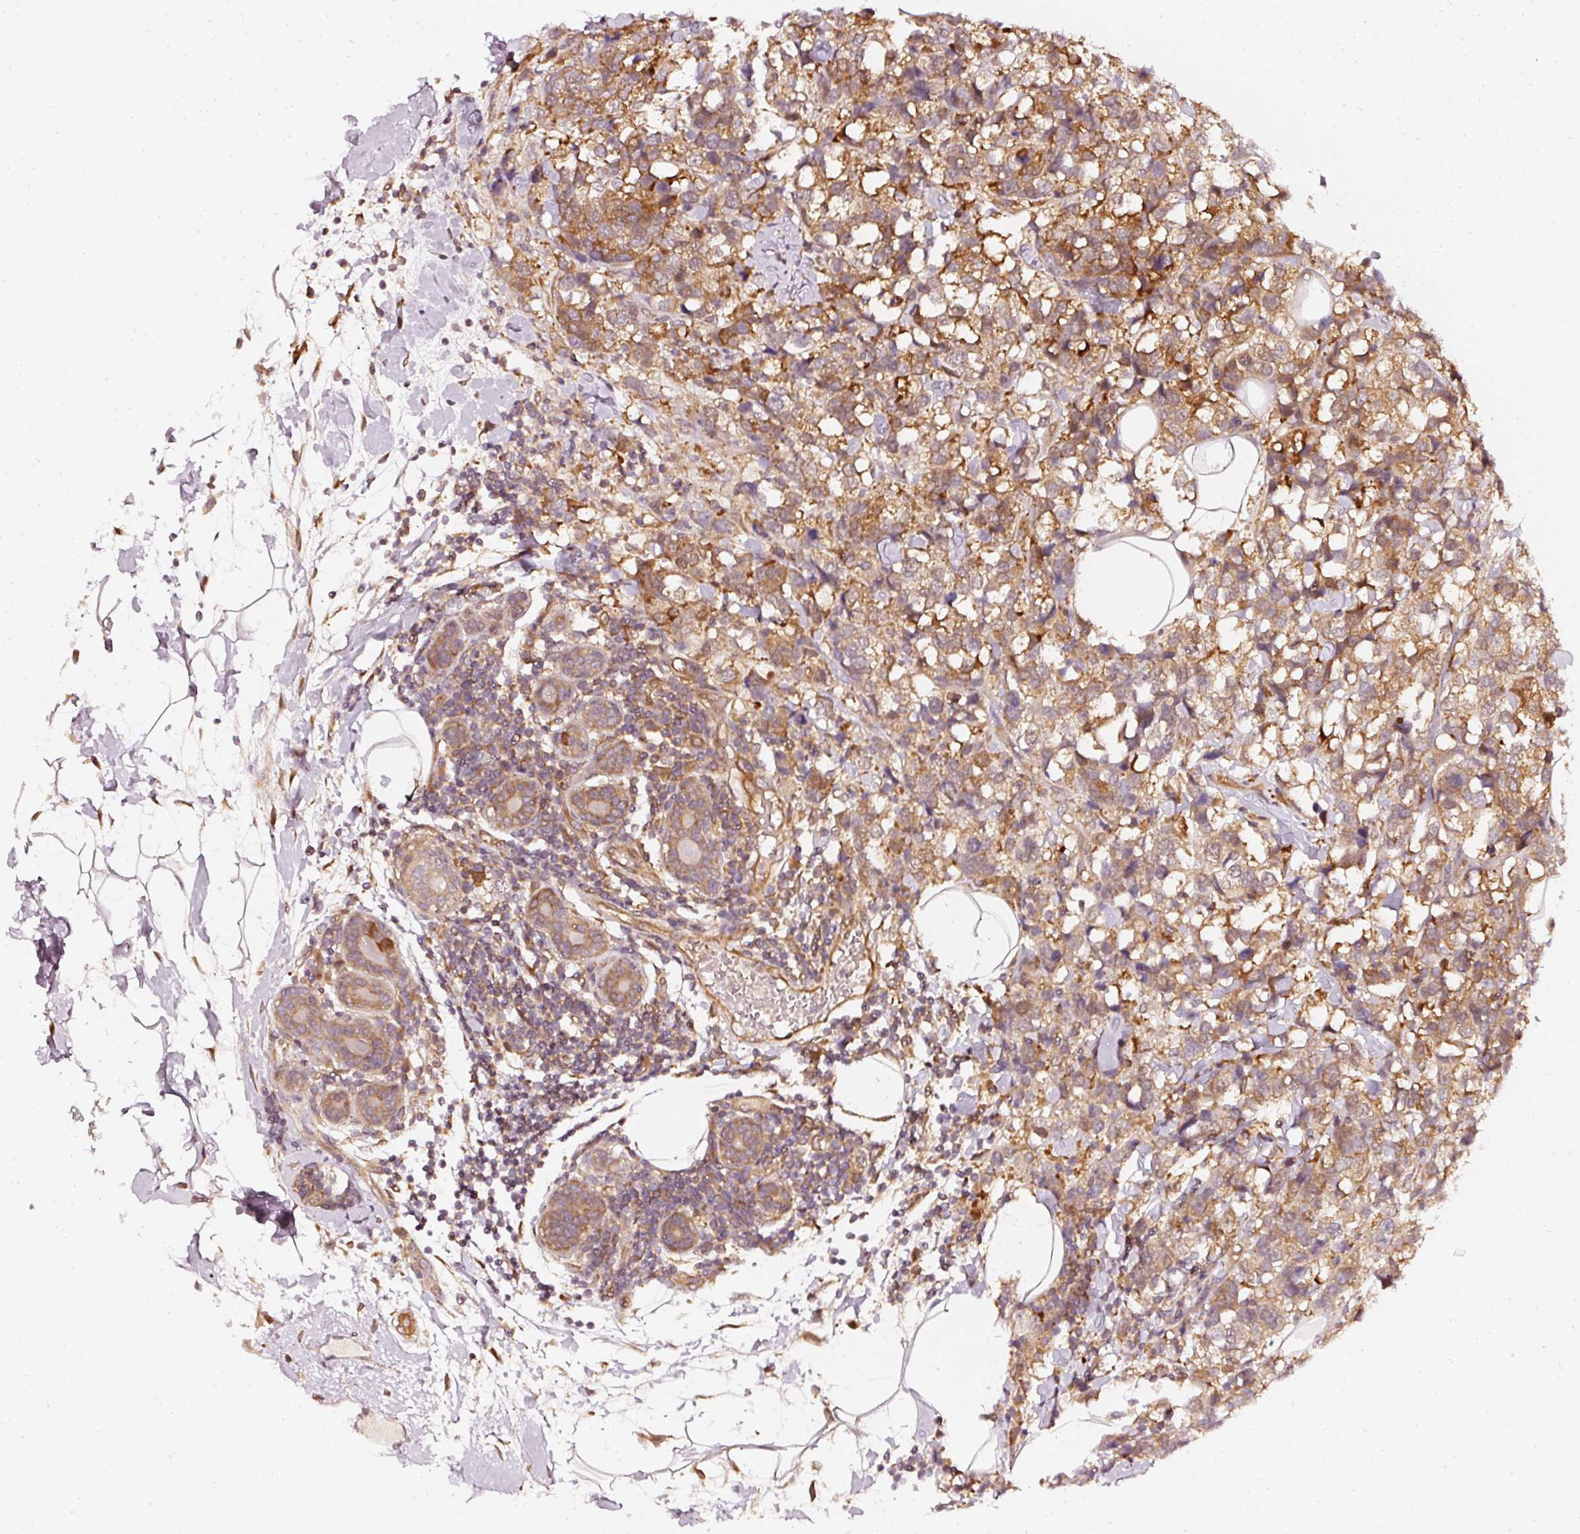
{"staining": {"intensity": "moderate", "quantity": ">75%", "location": "cytoplasmic/membranous"}, "tissue": "breast cancer", "cell_type": "Tumor cells", "image_type": "cancer", "snomed": [{"axis": "morphology", "description": "Lobular carcinoma"}, {"axis": "topography", "description": "Breast"}], "caption": "A brown stain shows moderate cytoplasmic/membranous positivity of a protein in breast cancer tumor cells.", "gene": "ASMTL", "patient": {"sex": "female", "age": 59}}